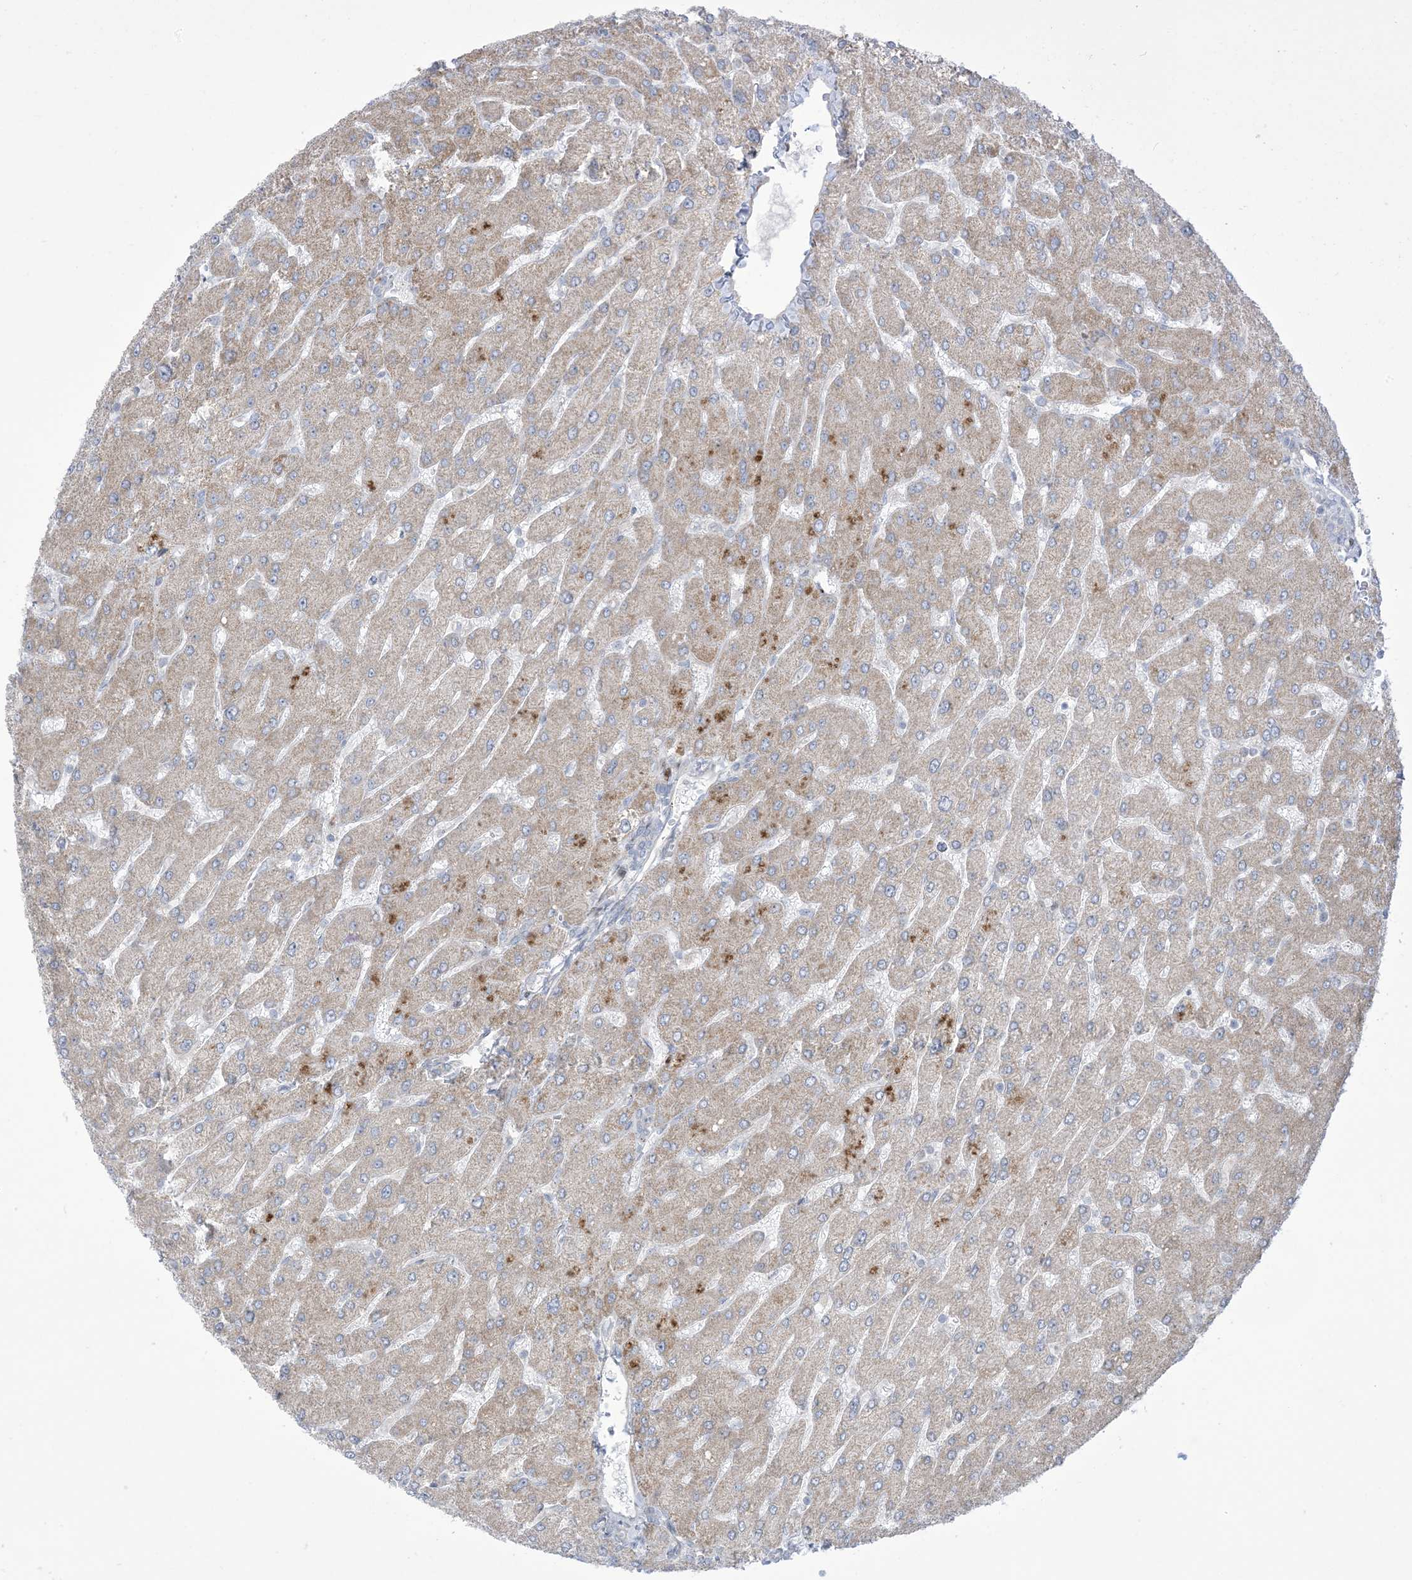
{"staining": {"intensity": "negative", "quantity": "none", "location": "none"}, "tissue": "liver", "cell_type": "Cholangiocytes", "image_type": "normal", "snomed": [{"axis": "morphology", "description": "Normal tissue, NOS"}, {"axis": "topography", "description": "Liver"}], "caption": "High power microscopy photomicrograph of an immunohistochemistry (IHC) image of unremarkable liver, revealing no significant staining in cholangiocytes.", "gene": "AFTPH", "patient": {"sex": "male", "age": 55}}